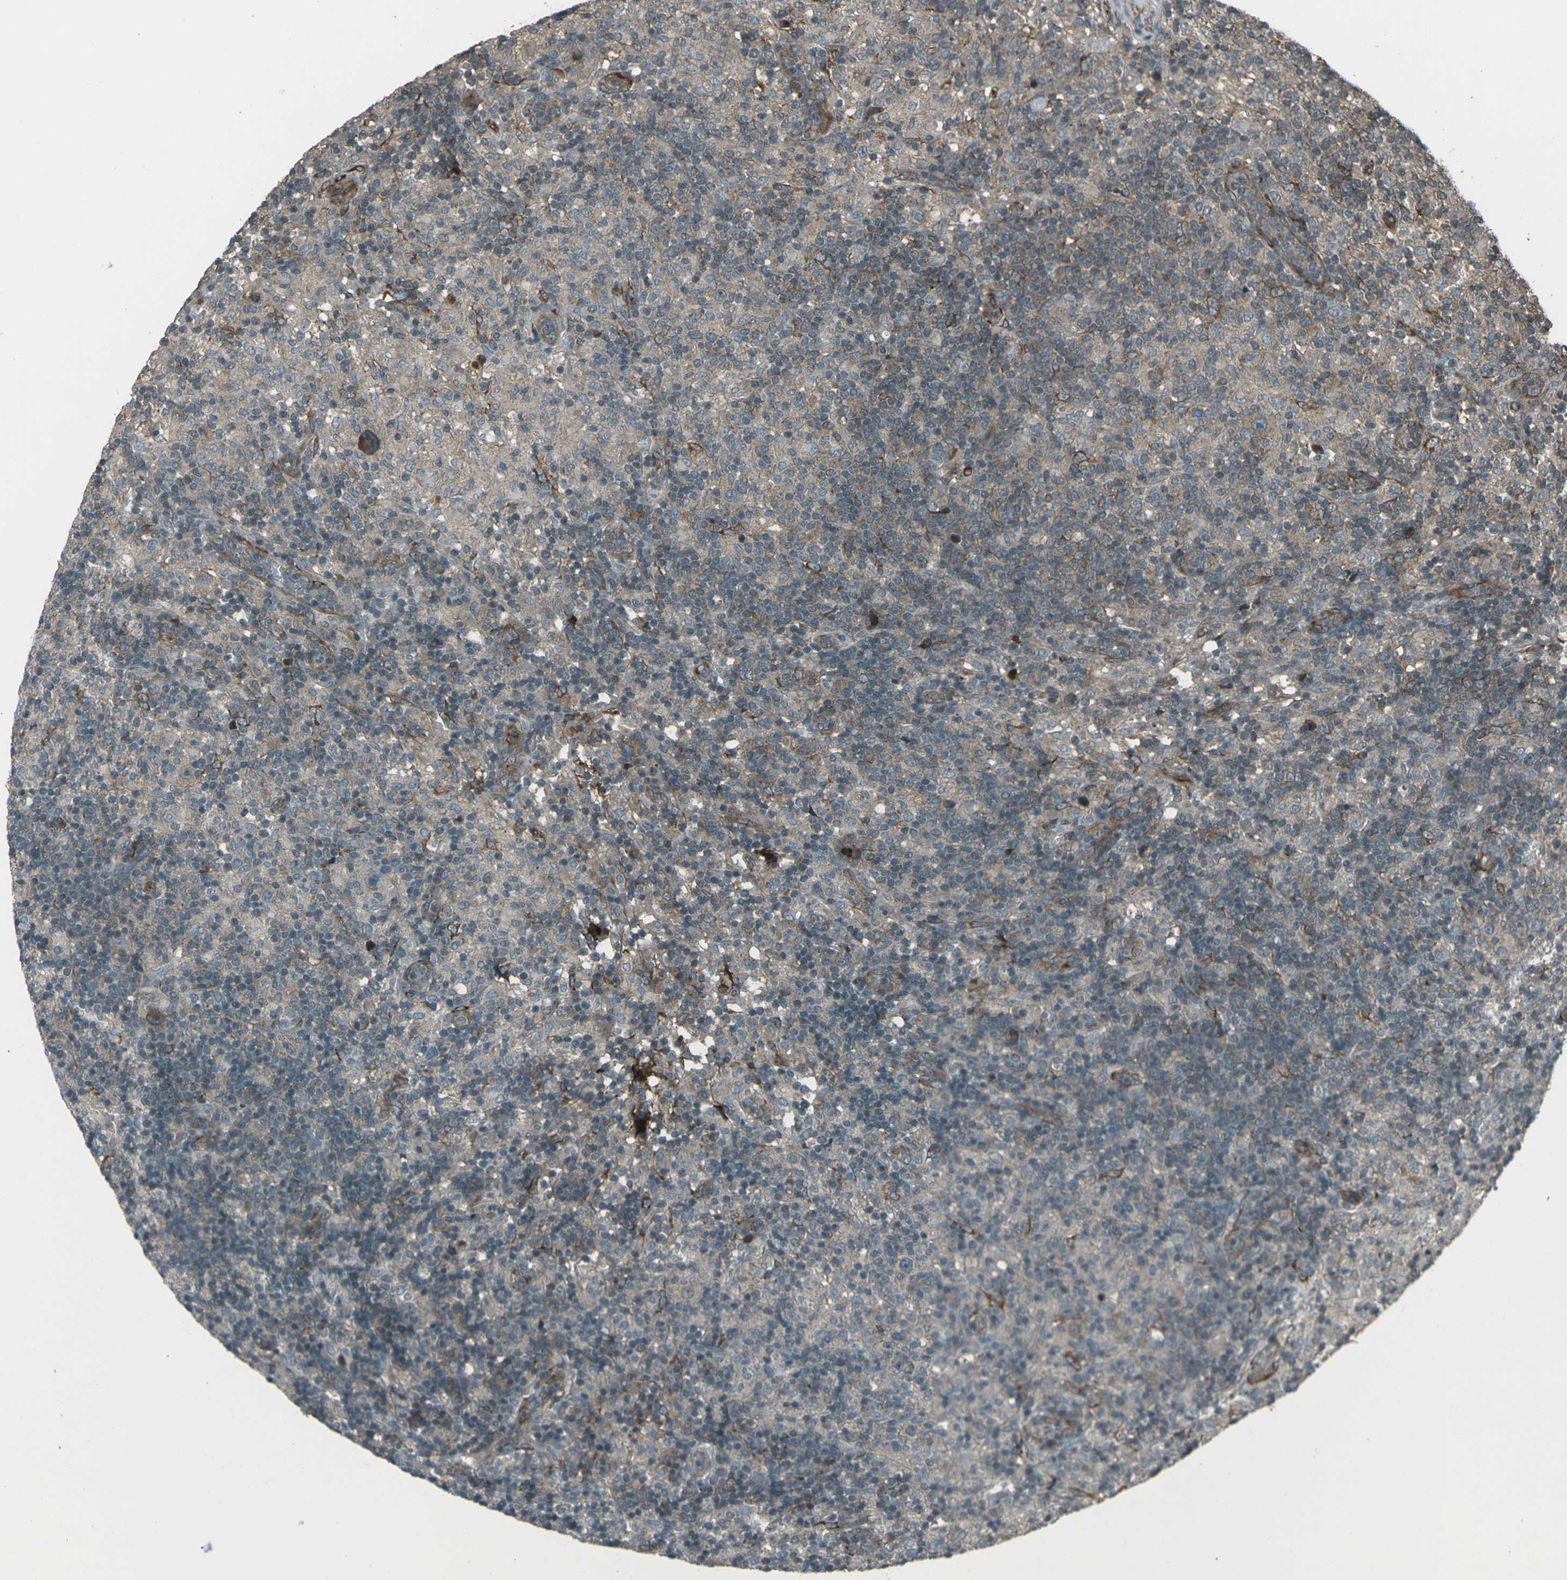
{"staining": {"intensity": "moderate", "quantity": ">75%", "location": "cytoplasmic/membranous"}, "tissue": "lymphoma", "cell_type": "Tumor cells", "image_type": "cancer", "snomed": [{"axis": "morphology", "description": "Hodgkin's disease, NOS"}, {"axis": "topography", "description": "Lymph node"}], "caption": "Hodgkin's disease stained with DAB immunohistochemistry (IHC) displays medium levels of moderate cytoplasmic/membranous positivity in approximately >75% of tumor cells. (DAB (3,3'-diaminobenzidine) IHC, brown staining for protein, blue staining for nuclei).", "gene": "LSMEM1", "patient": {"sex": "male", "age": 70}}